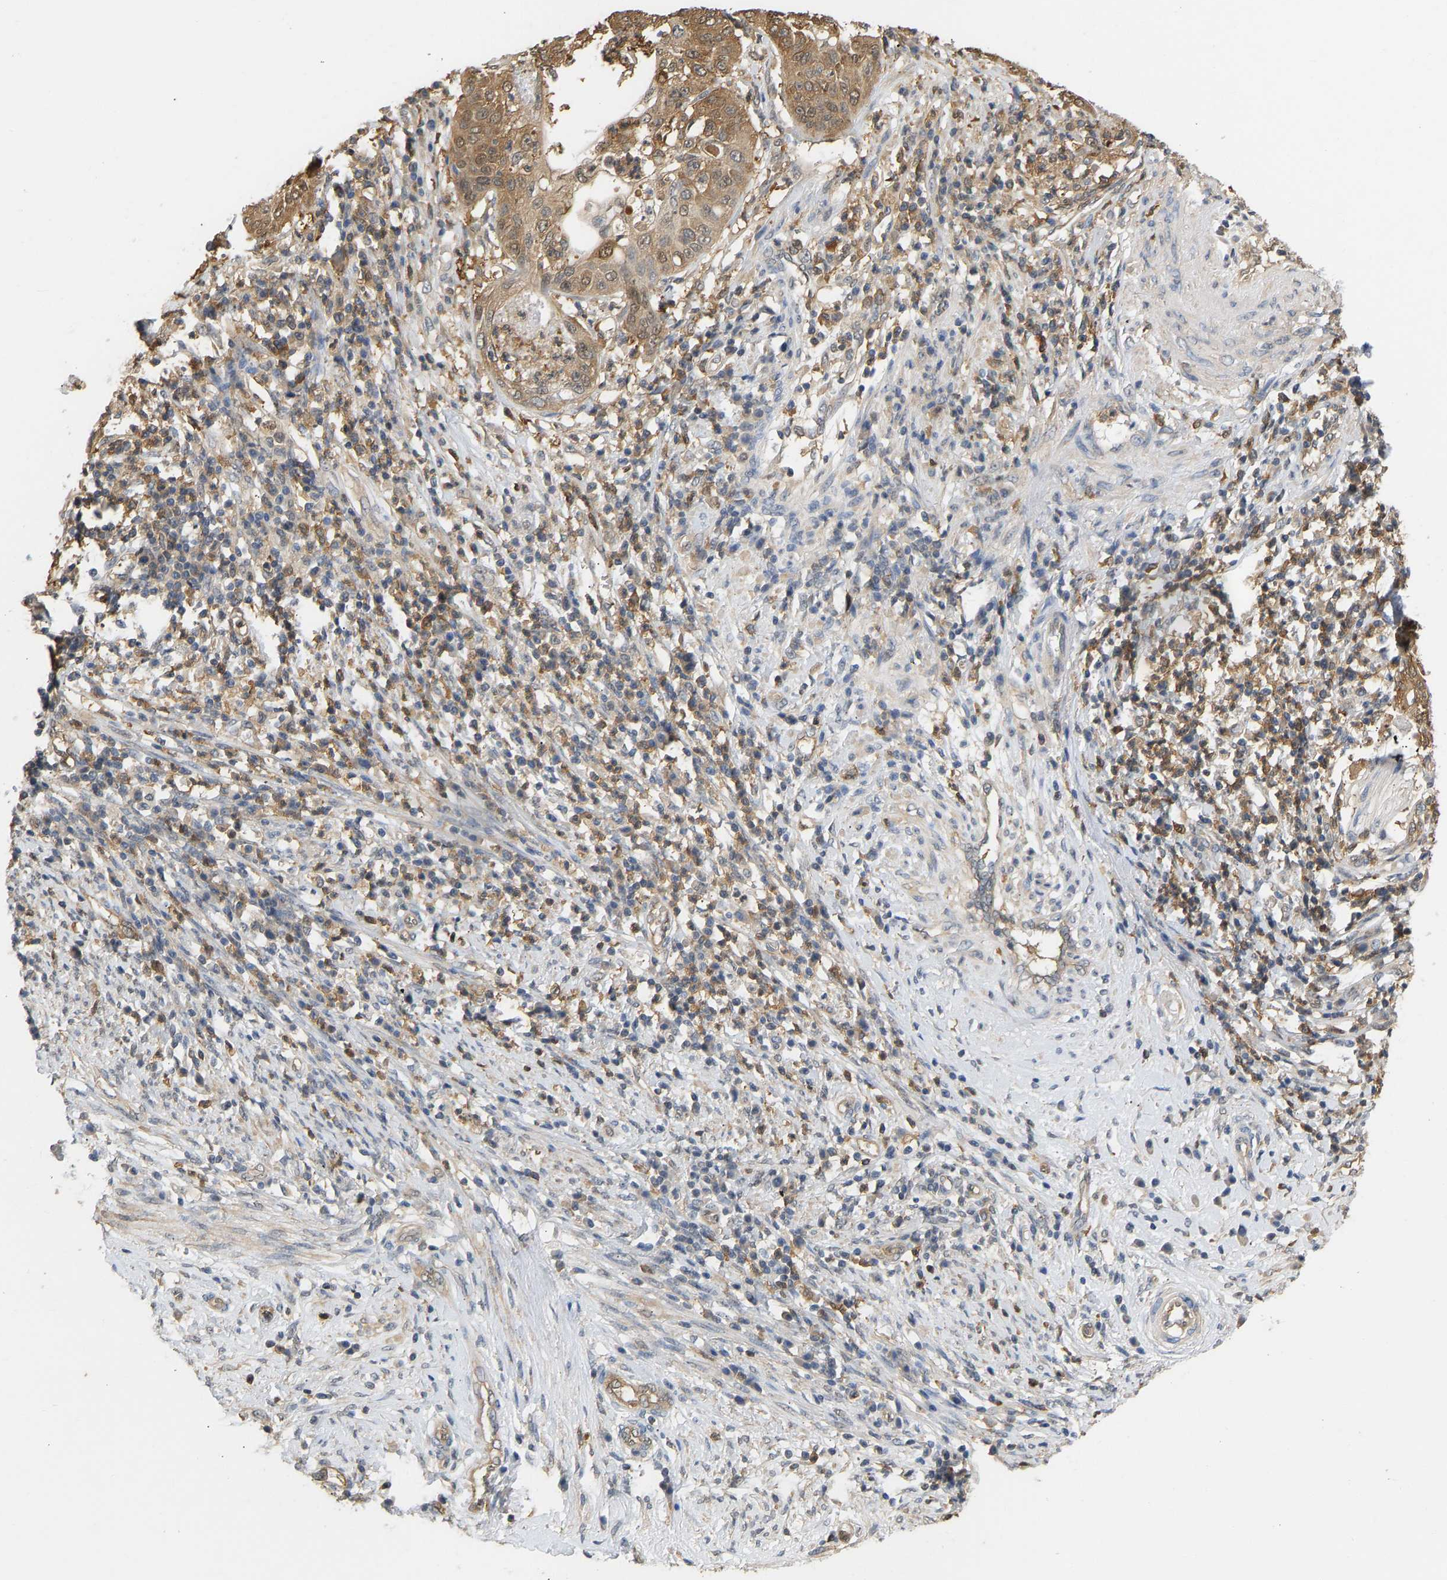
{"staining": {"intensity": "moderate", "quantity": ">75%", "location": "cytoplasmic/membranous"}, "tissue": "cervical cancer", "cell_type": "Tumor cells", "image_type": "cancer", "snomed": [{"axis": "morphology", "description": "Normal tissue, NOS"}, {"axis": "morphology", "description": "Squamous cell carcinoma, NOS"}, {"axis": "topography", "description": "Cervix"}], "caption": "Protein staining of cervical cancer (squamous cell carcinoma) tissue displays moderate cytoplasmic/membranous expression in about >75% of tumor cells.", "gene": "ENO1", "patient": {"sex": "female", "age": 39}}